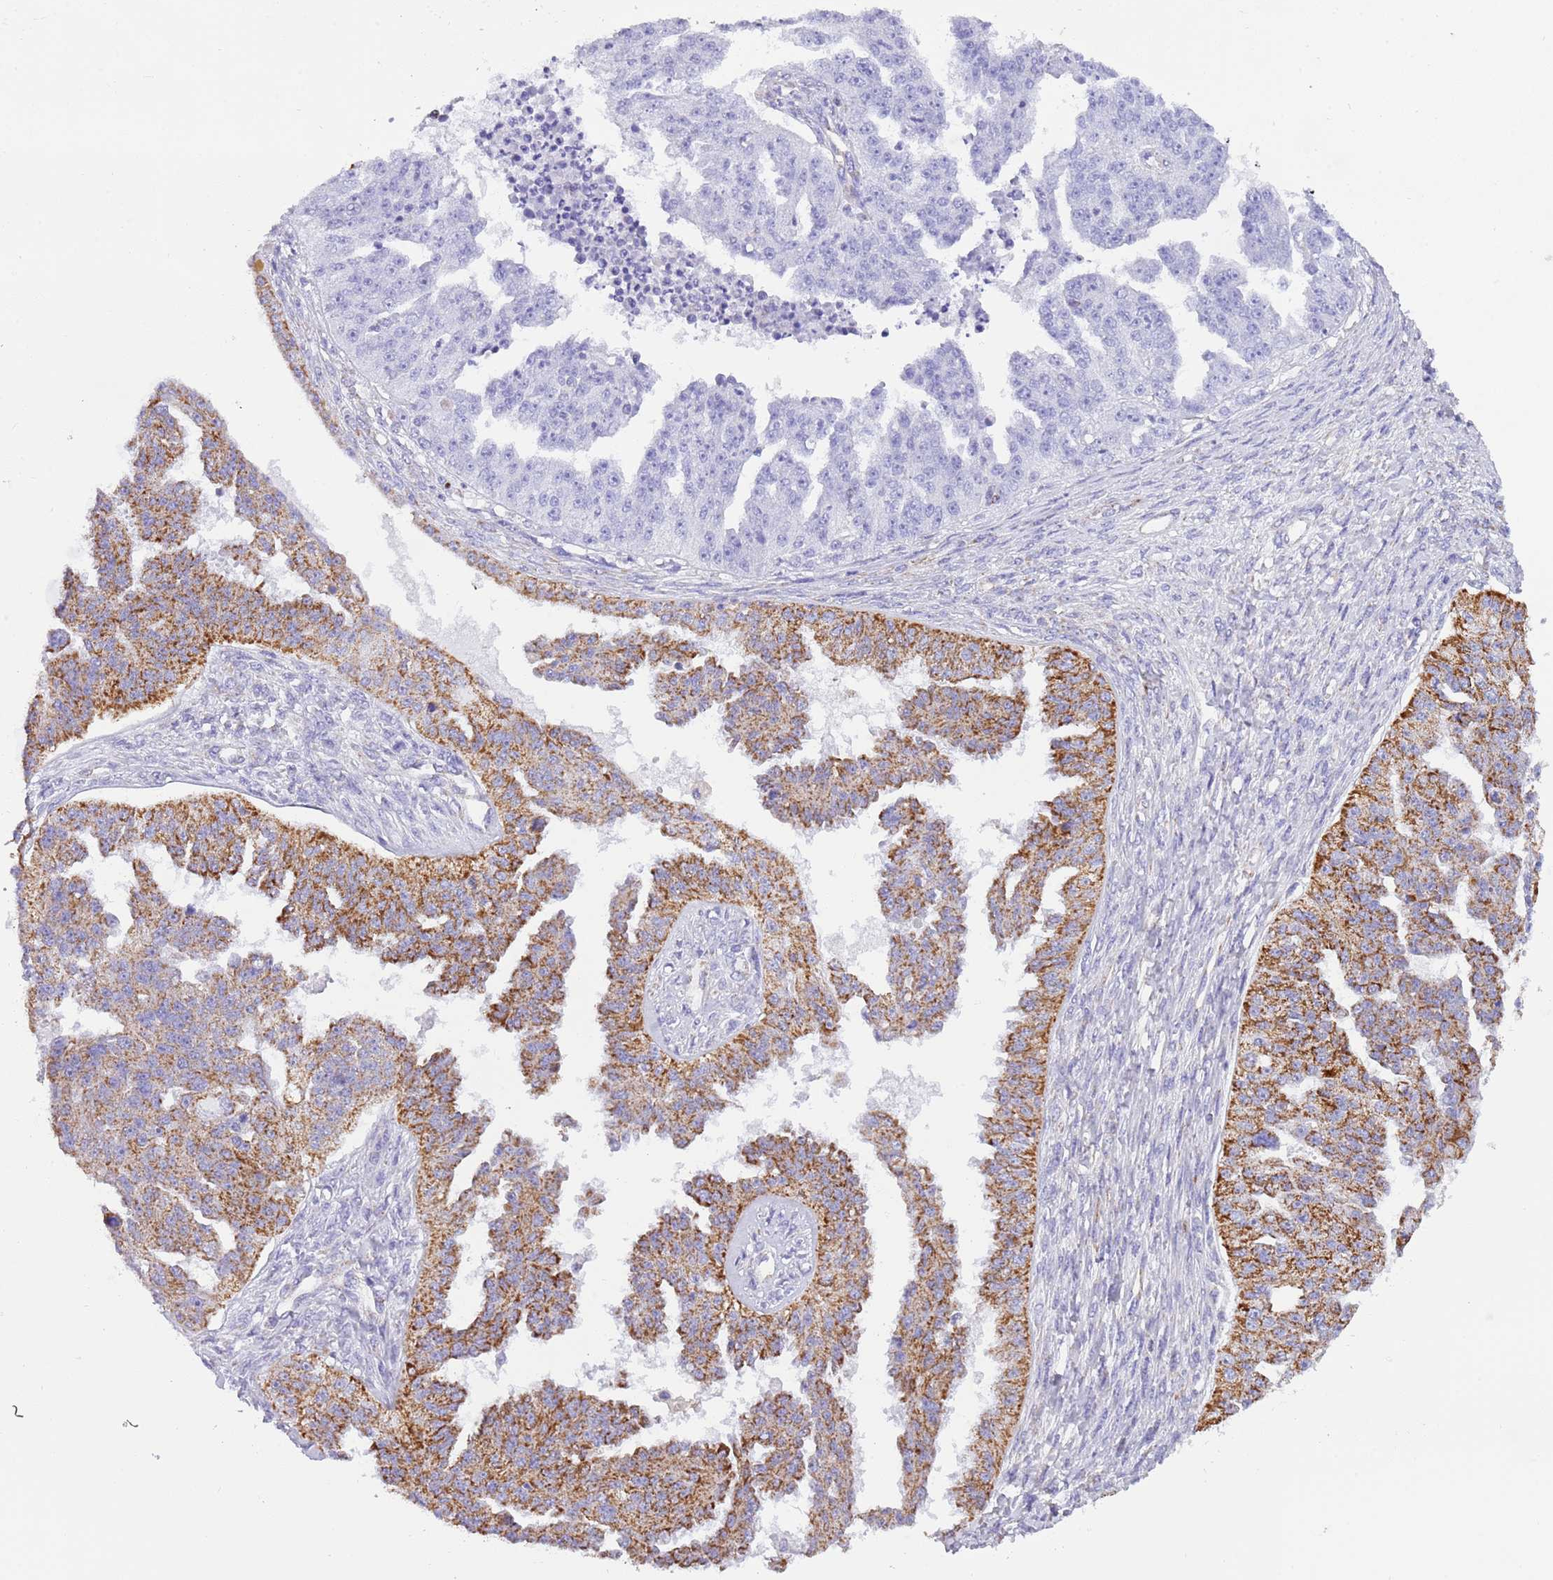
{"staining": {"intensity": "strong", "quantity": "25%-75%", "location": "cytoplasmic/membranous"}, "tissue": "ovarian cancer", "cell_type": "Tumor cells", "image_type": "cancer", "snomed": [{"axis": "morphology", "description": "Cystadenocarcinoma, serous, NOS"}, {"axis": "topography", "description": "Ovary"}], "caption": "Strong cytoplasmic/membranous positivity is identified in about 25%-75% of tumor cells in serous cystadenocarcinoma (ovarian).", "gene": "SUCLG2", "patient": {"sex": "female", "age": 58}}